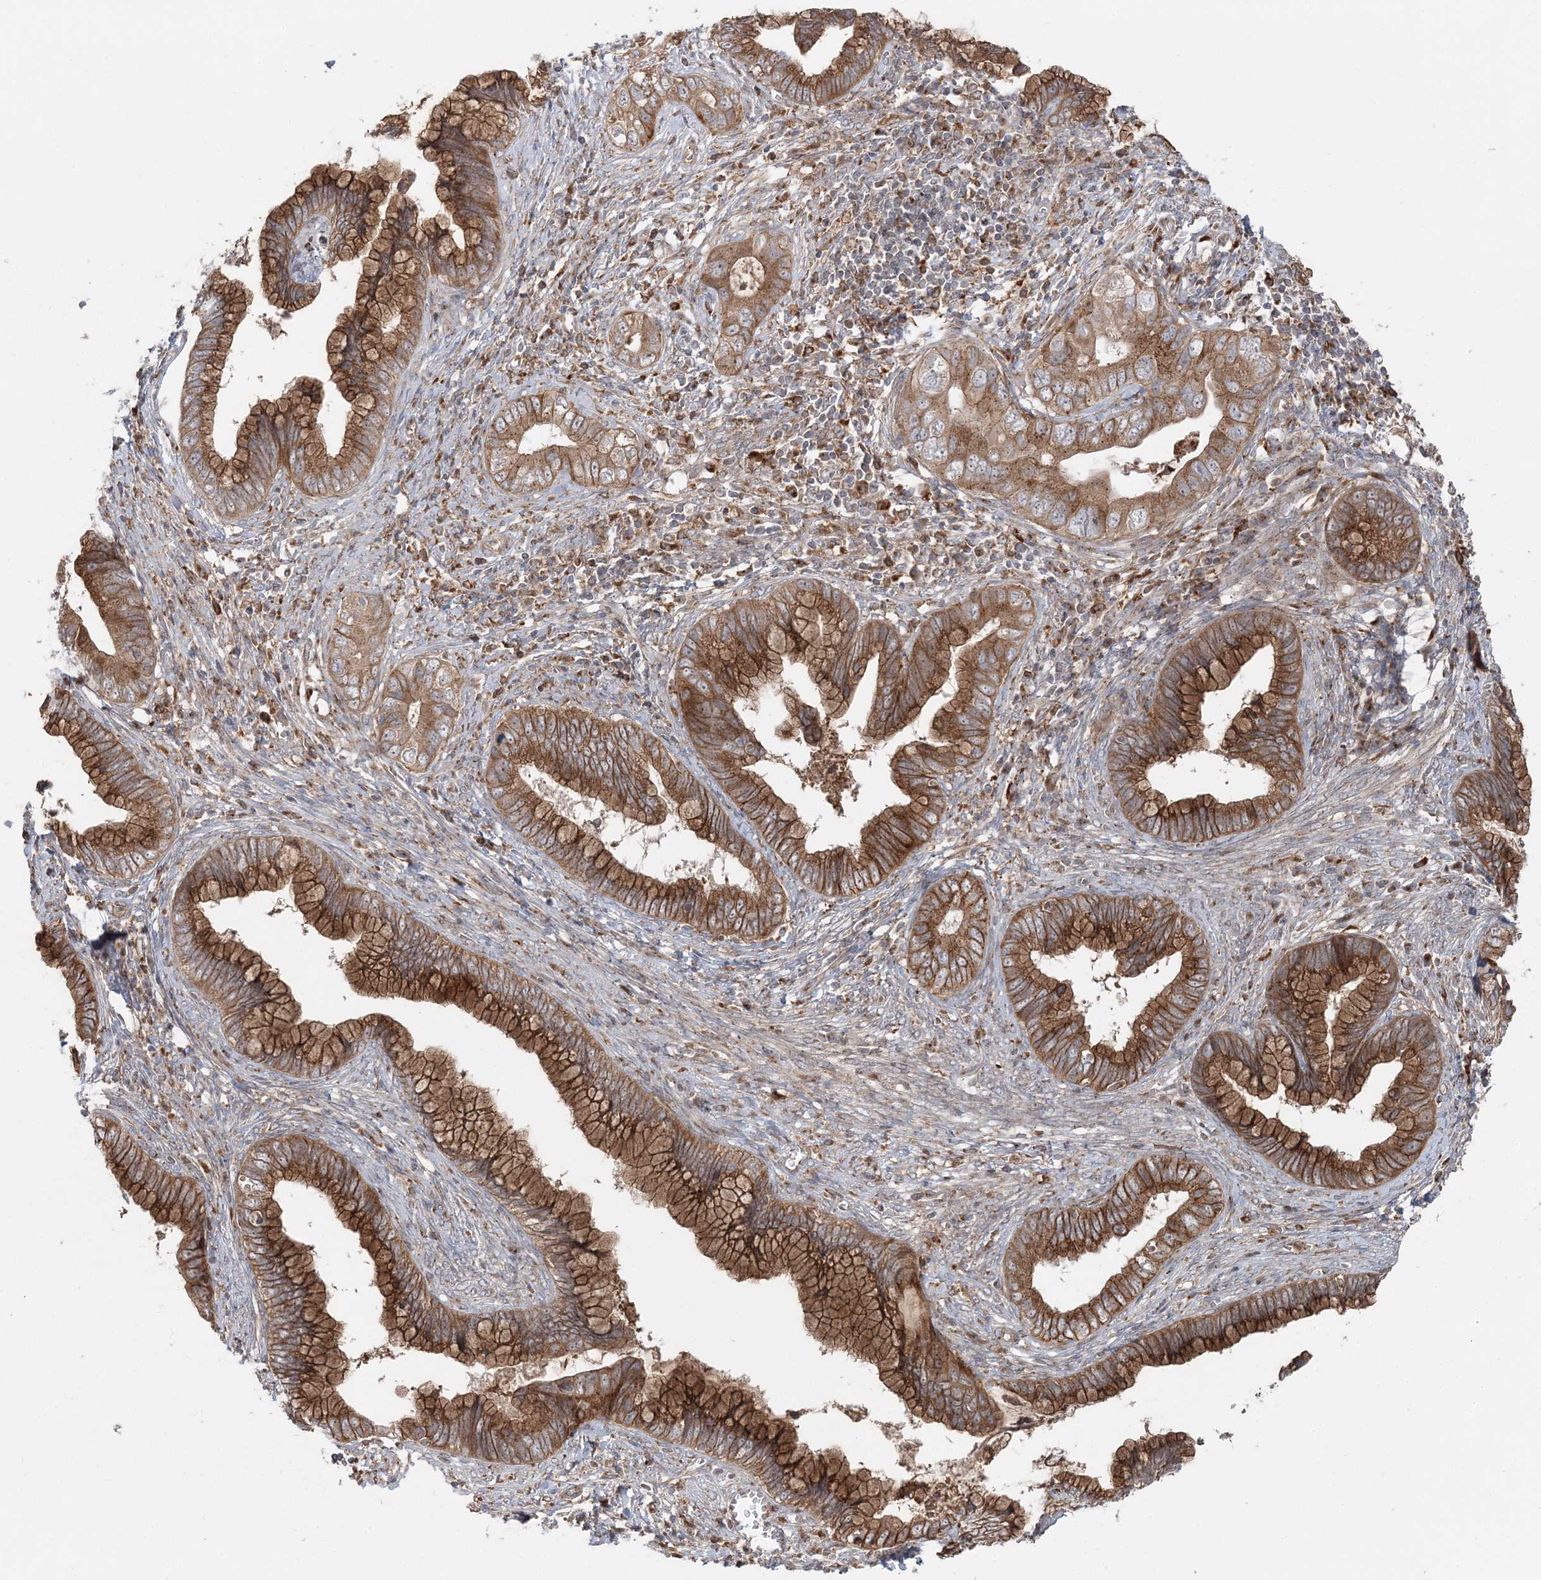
{"staining": {"intensity": "strong", "quantity": ">75%", "location": "cytoplasmic/membranous"}, "tissue": "cervical cancer", "cell_type": "Tumor cells", "image_type": "cancer", "snomed": [{"axis": "morphology", "description": "Adenocarcinoma, NOS"}, {"axis": "topography", "description": "Cervix"}], "caption": "The histopathology image reveals immunohistochemical staining of cervical cancer (adenocarcinoma). There is strong cytoplasmic/membranous expression is appreciated in about >75% of tumor cells.", "gene": "ABCC3", "patient": {"sex": "female", "age": 44}}